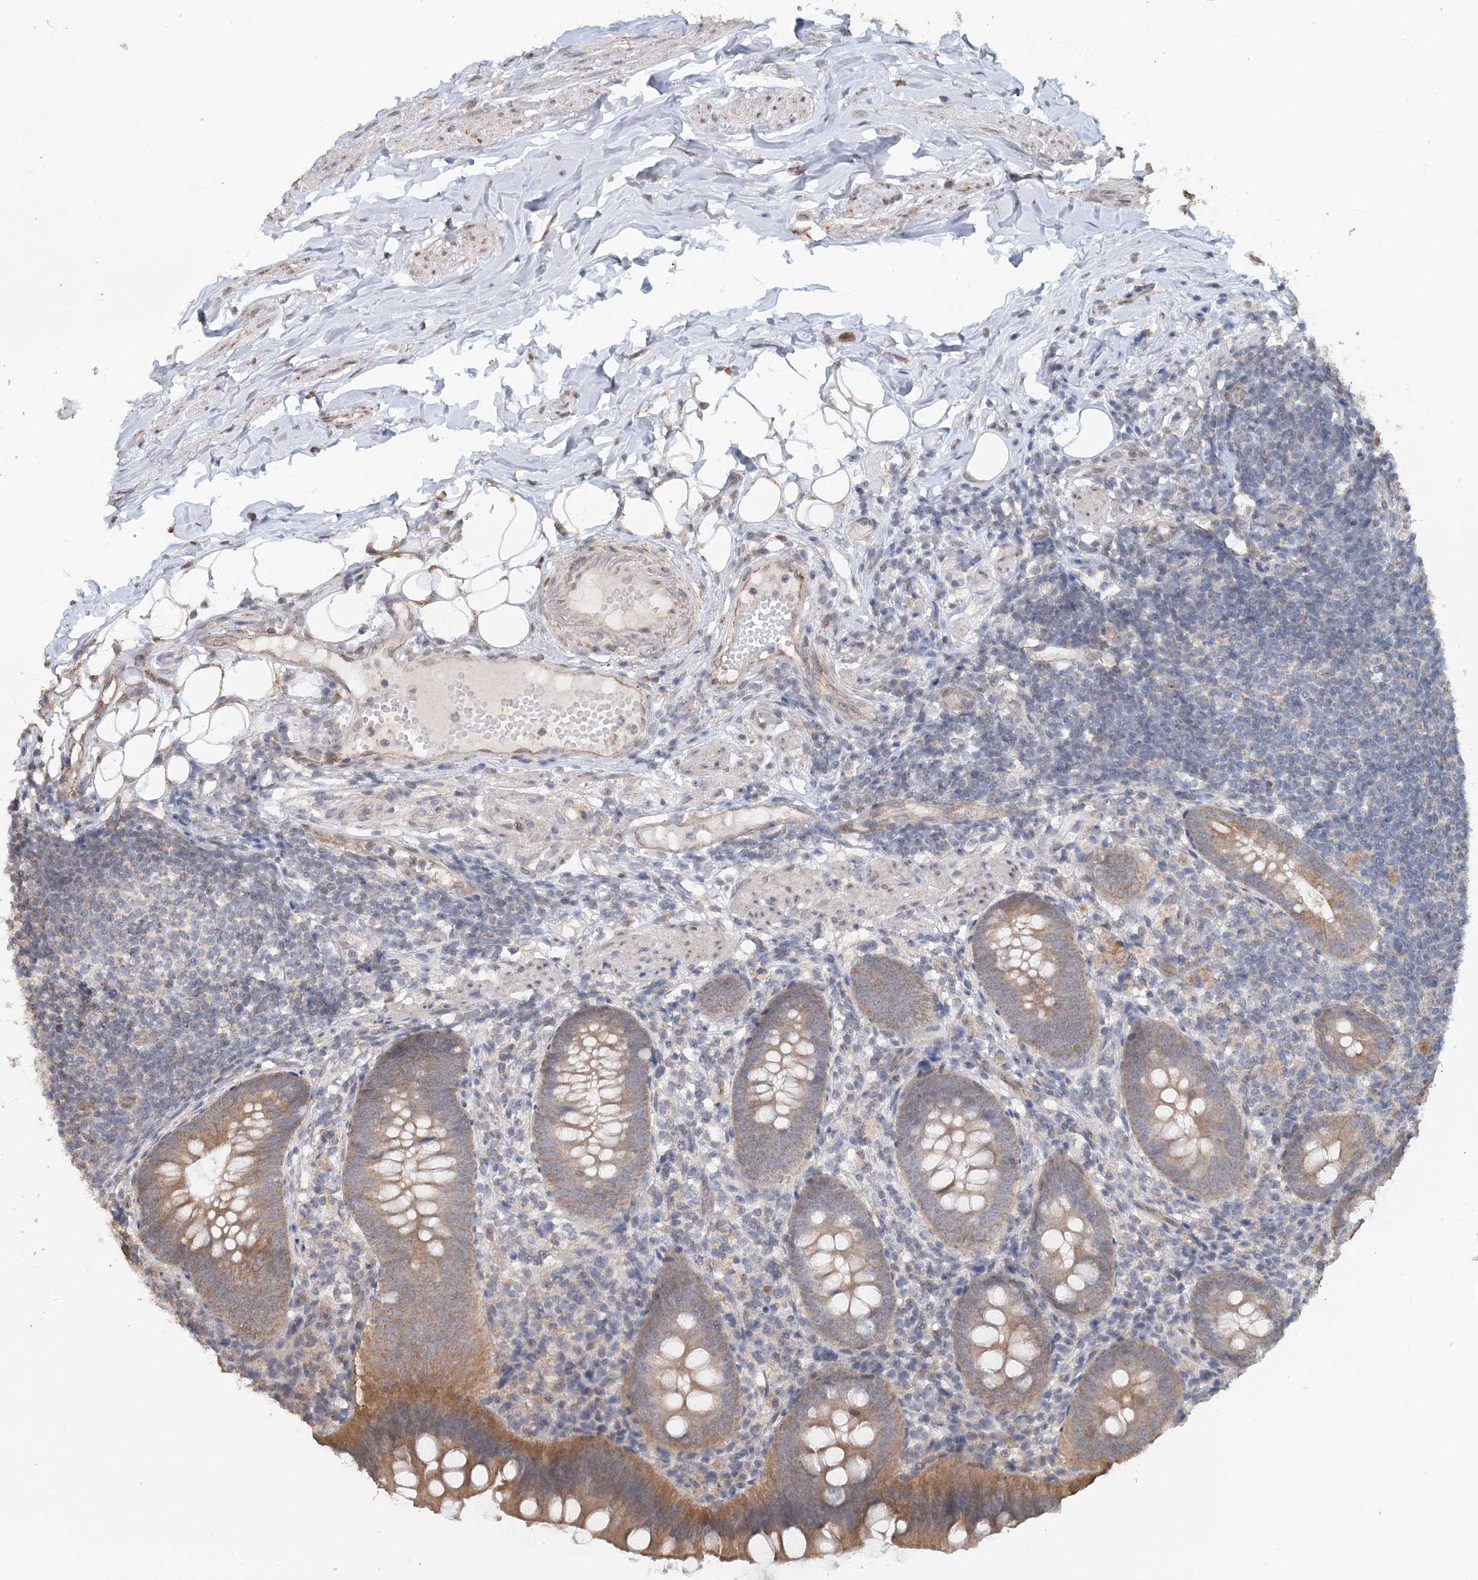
{"staining": {"intensity": "moderate", "quantity": ">75%", "location": "cytoplasmic/membranous"}, "tissue": "appendix", "cell_type": "Glandular cells", "image_type": "normal", "snomed": [{"axis": "morphology", "description": "Normal tissue, NOS"}, {"axis": "topography", "description": "Appendix"}], "caption": "Appendix stained with DAB immunohistochemistry (IHC) reveals medium levels of moderate cytoplasmic/membranous positivity in approximately >75% of glandular cells. (DAB (3,3'-diaminobenzidine) IHC with brightfield microscopy, high magnification).", "gene": "FBXO38", "patient": {"sex": "female", "age": 62}}